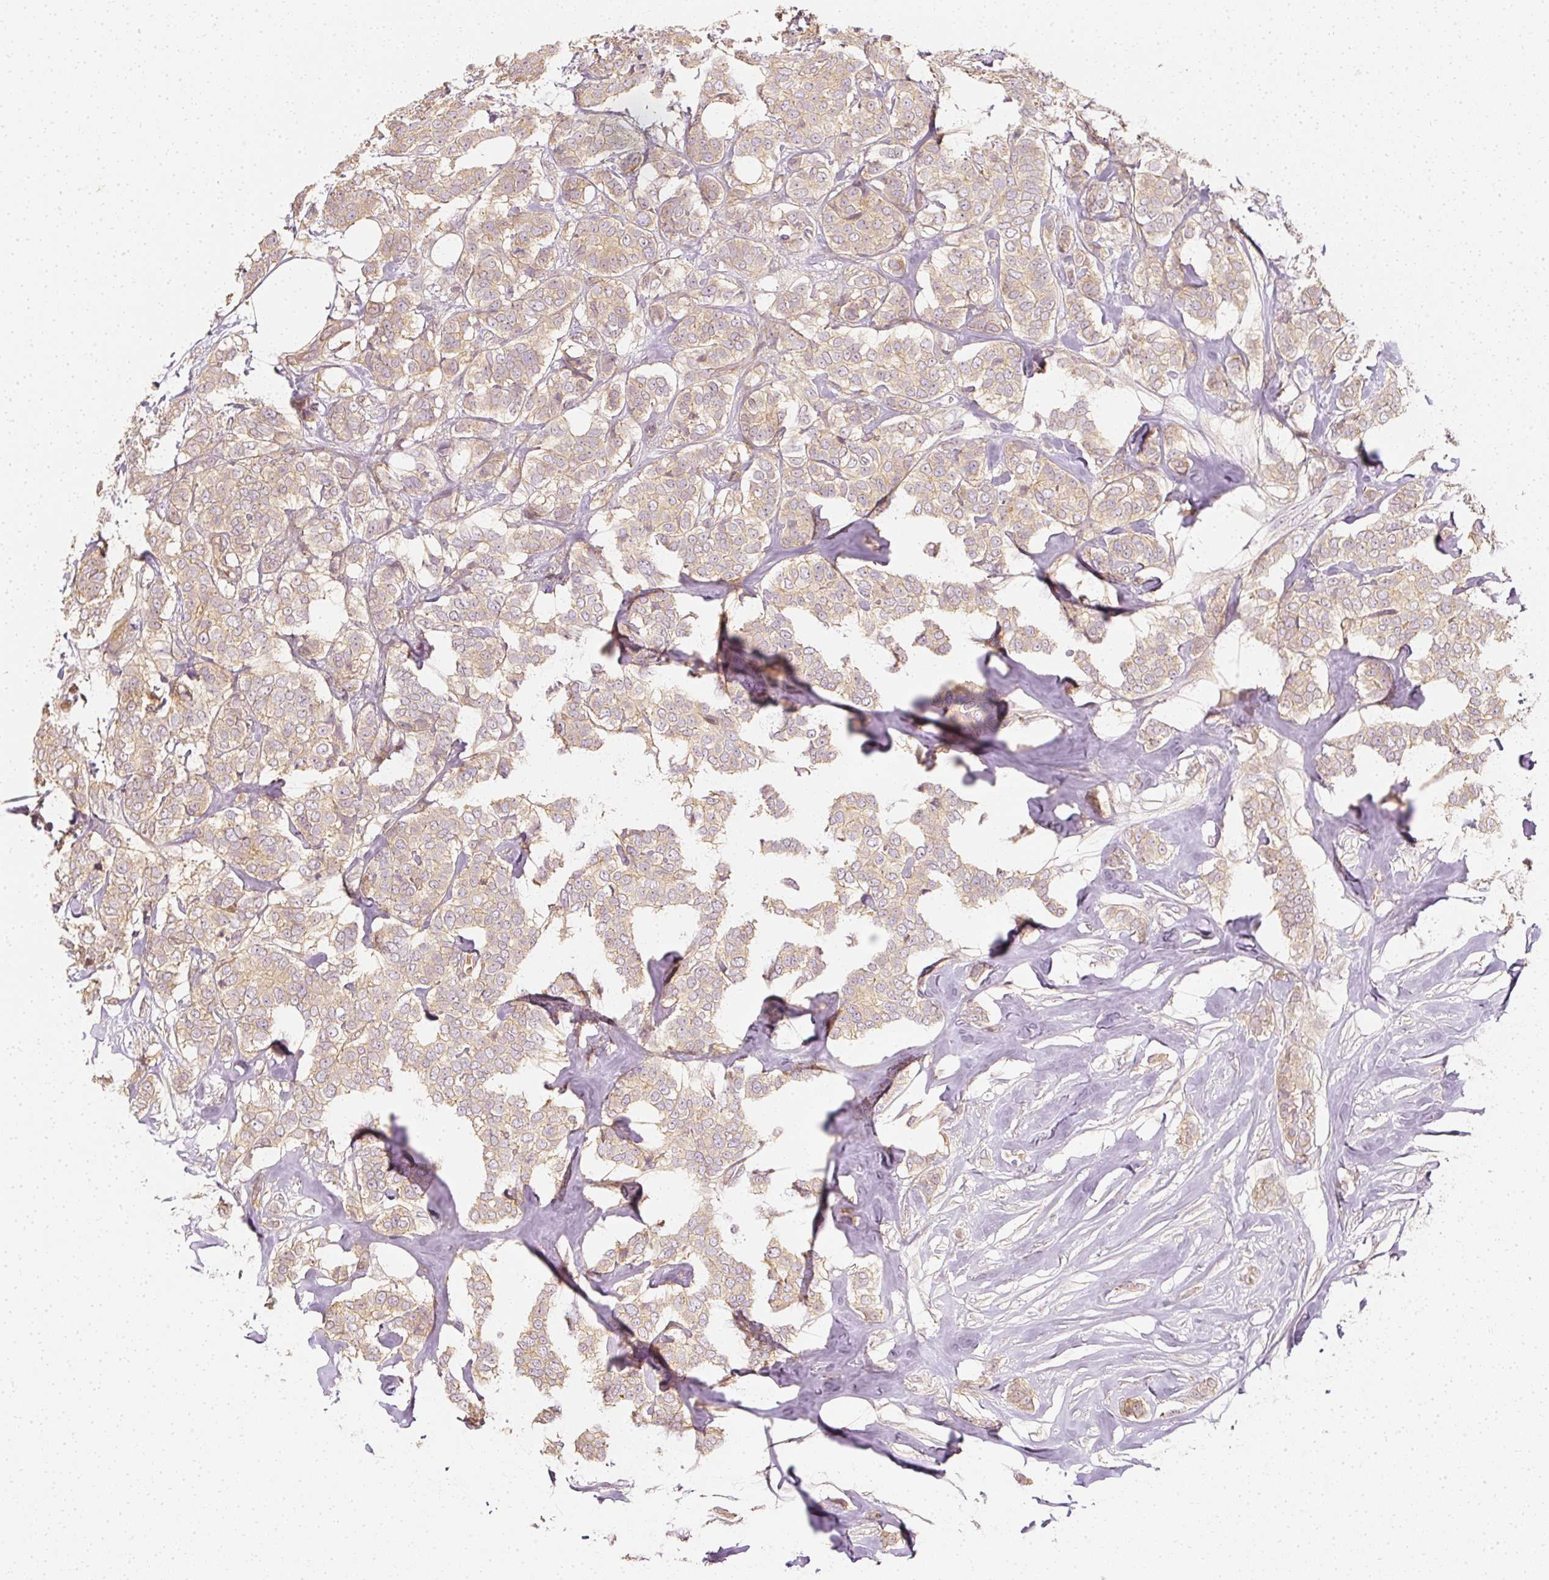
{"staining": {"intensity": "weak", "quantity": ">75%", "location": "cytoplasmic/membranous"}, "tissue": "breast cancer", "cell_type": "Tumor cells", "image_type": "cancer", "snomed": [{"axis": "morphology", "description": "Duct carcinoma"}, {"axis": "topography", "description": "Breast"}], "caption": "Brown immunohistochemical staining in human intraductal carcinoma (breast) shows weak cytoplasmic/membranous positivity in approximately >75% of tumor cells.", "gene": "GNAQ", "patient": {"sex": "female", "age": 72}}